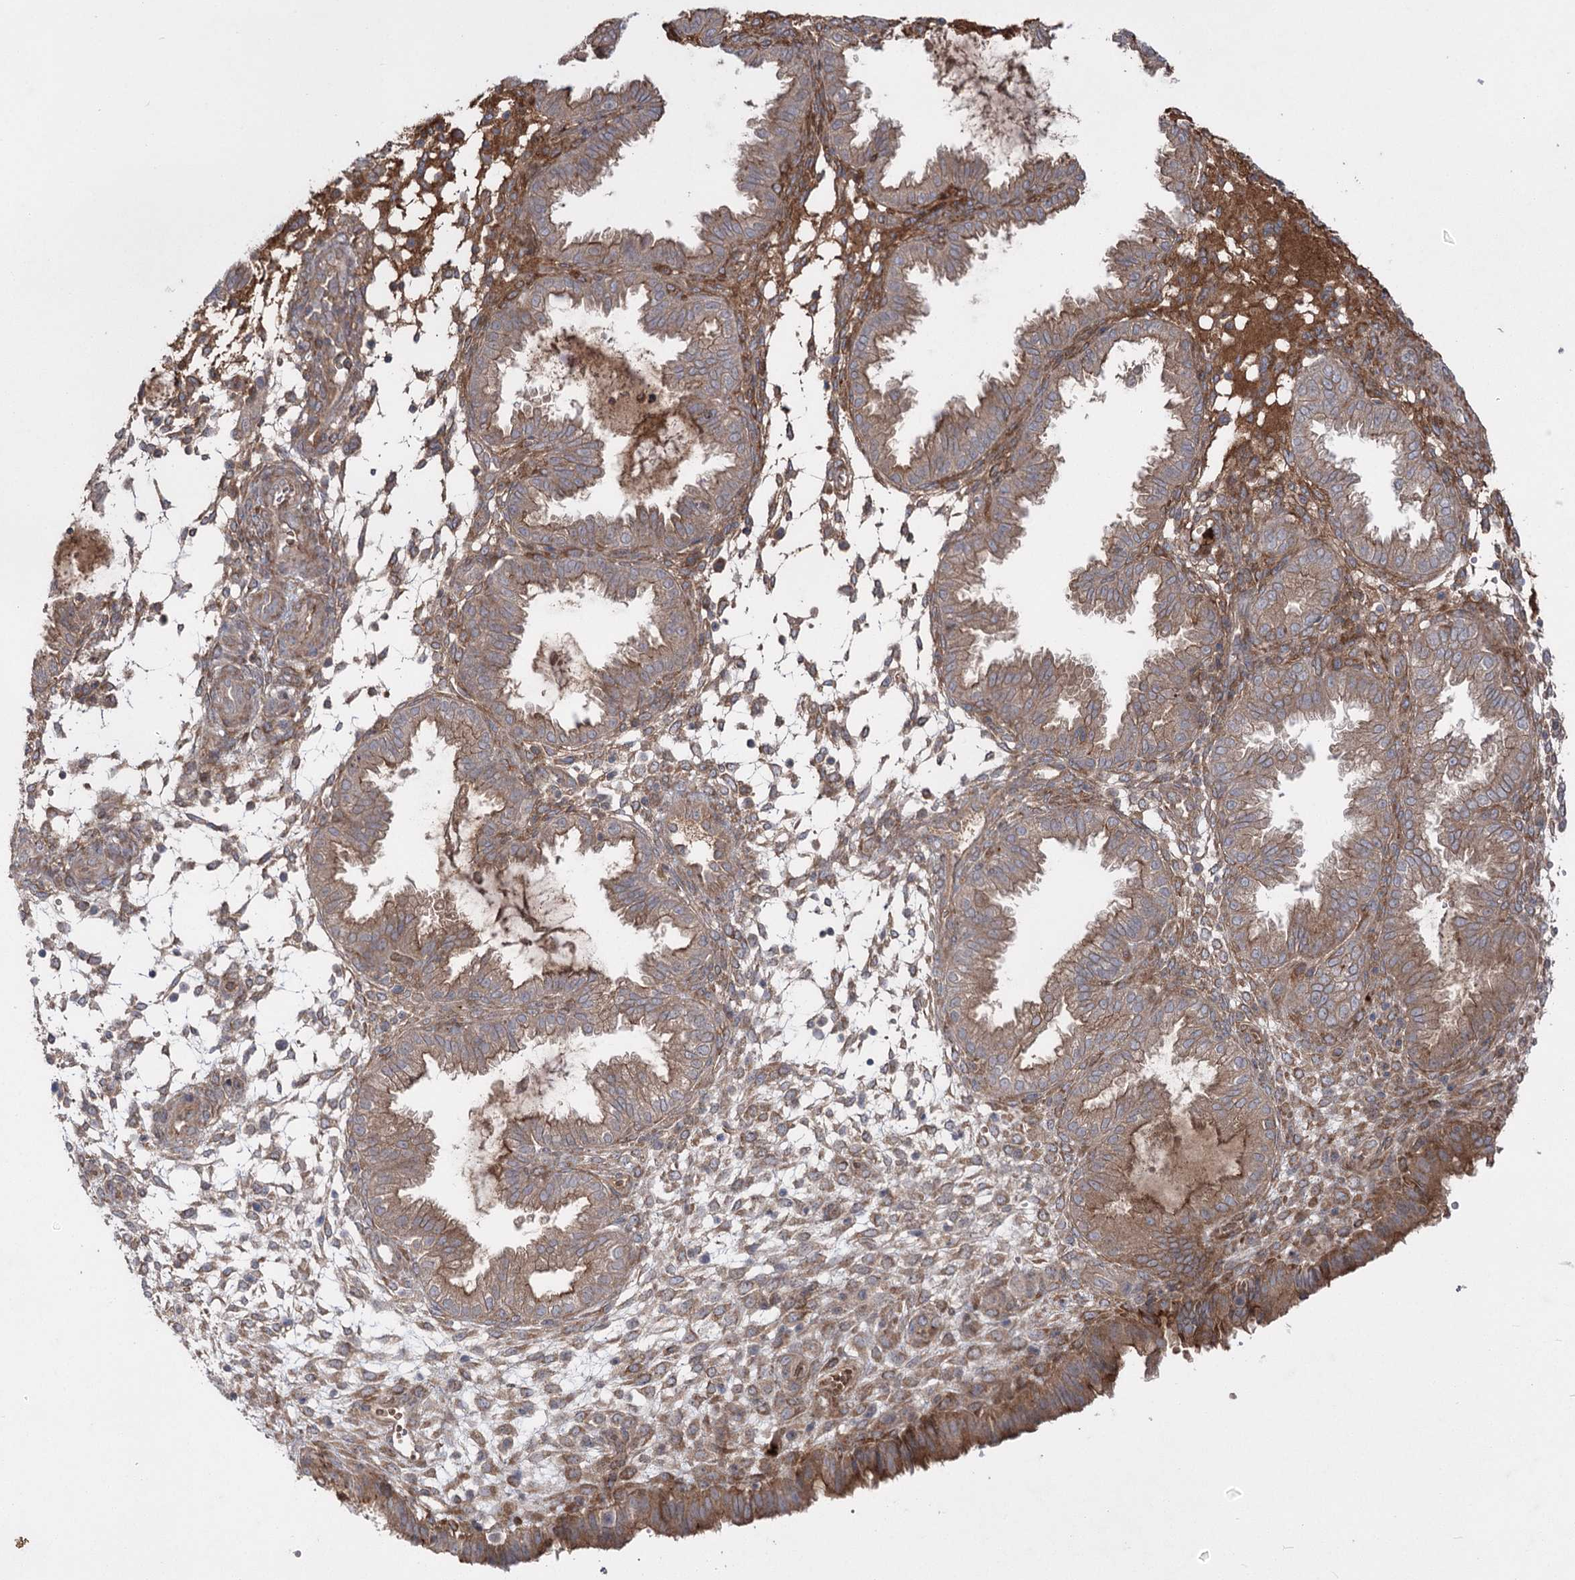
{"staining": {"intensity": "moderate", "quantity": ">75%", "location": "cytoplasmic/membranous"}, "tissue": "endometrium", "cell_type": "Cells in endometrial stroma", "image_type": "normal", "snomed": [{"axis": "morphology", "description": "Normal tissue, NOS"}, {"axis": "topography", "description": "Endometrium"}], "caption": "Protein staining demonstrates moderate cytoplasmic/membranous positivity in approximately >75% of cells in endometrial stroma in benign endometrium.", "gene": "PLEKHA5", "patient": {"sex": "female", "age": 33}}